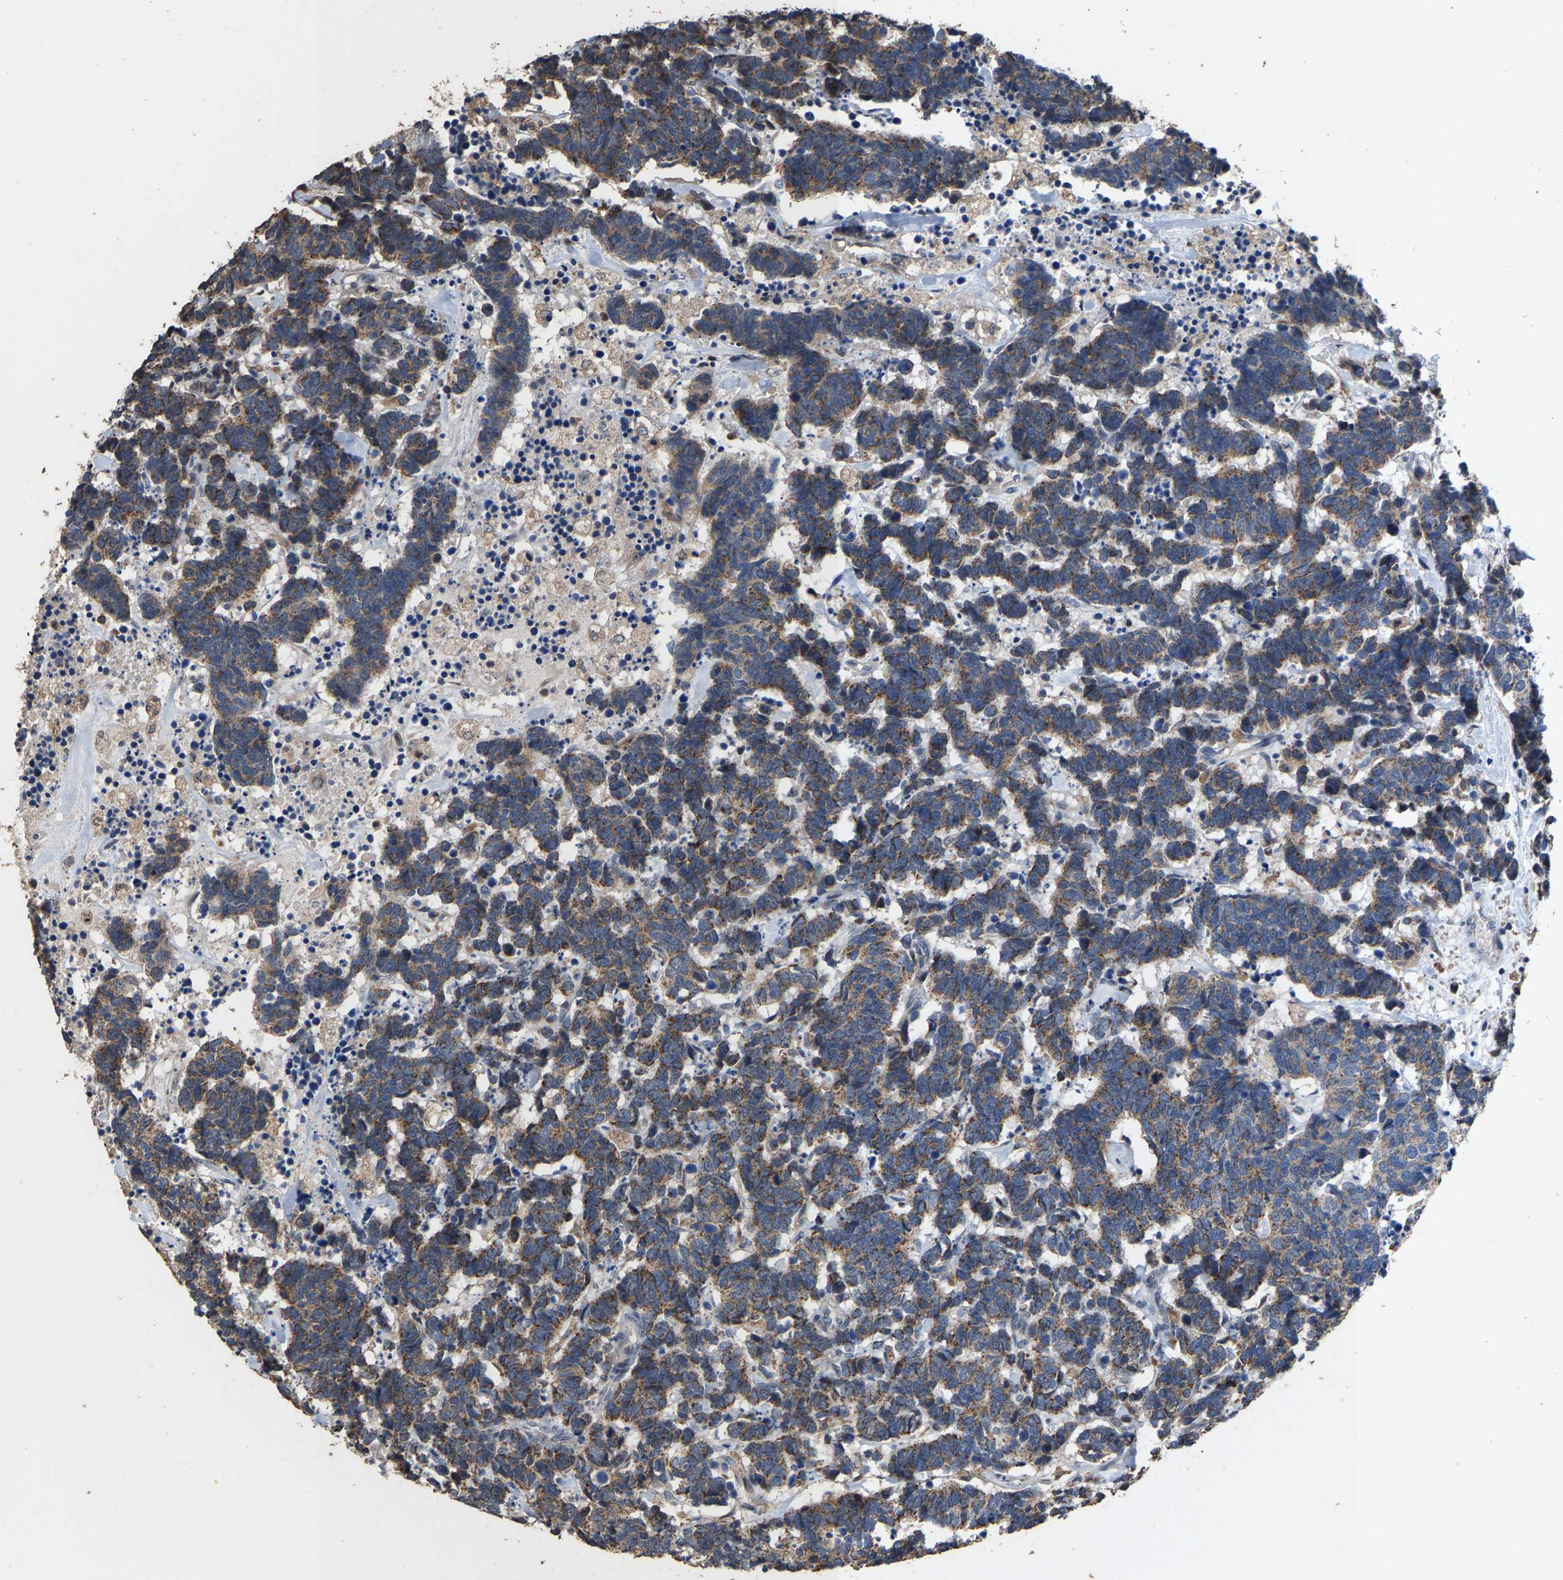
{"staining": {"intensity": "moderate", "quantity": ">75%", "location": "cytoplasmic/membranous"}, "tissue": "carcinoid", "cell_type": "Tumor cells", "image_type": "cancer", "snomed": [{"axis": "morphology", "description": "Carcinoma, NOS"}, {"axis": "morphology", "description": "Carcinoid, malignant, NOS"}, {"axis": "topography", "description": "Urinary bladder"}], "caption": "IHC of carcinoma demonstrates medium levels of moderate cytoplasmic/membranous expression in approximately >75% of tumor cells. The staining was performed using DAB, with brown indicating positive protein expression. Nuclei are stained blue with hematoxylin.", "gene": "TDRKH", "patient": {"sex": "male", "age": 57}}